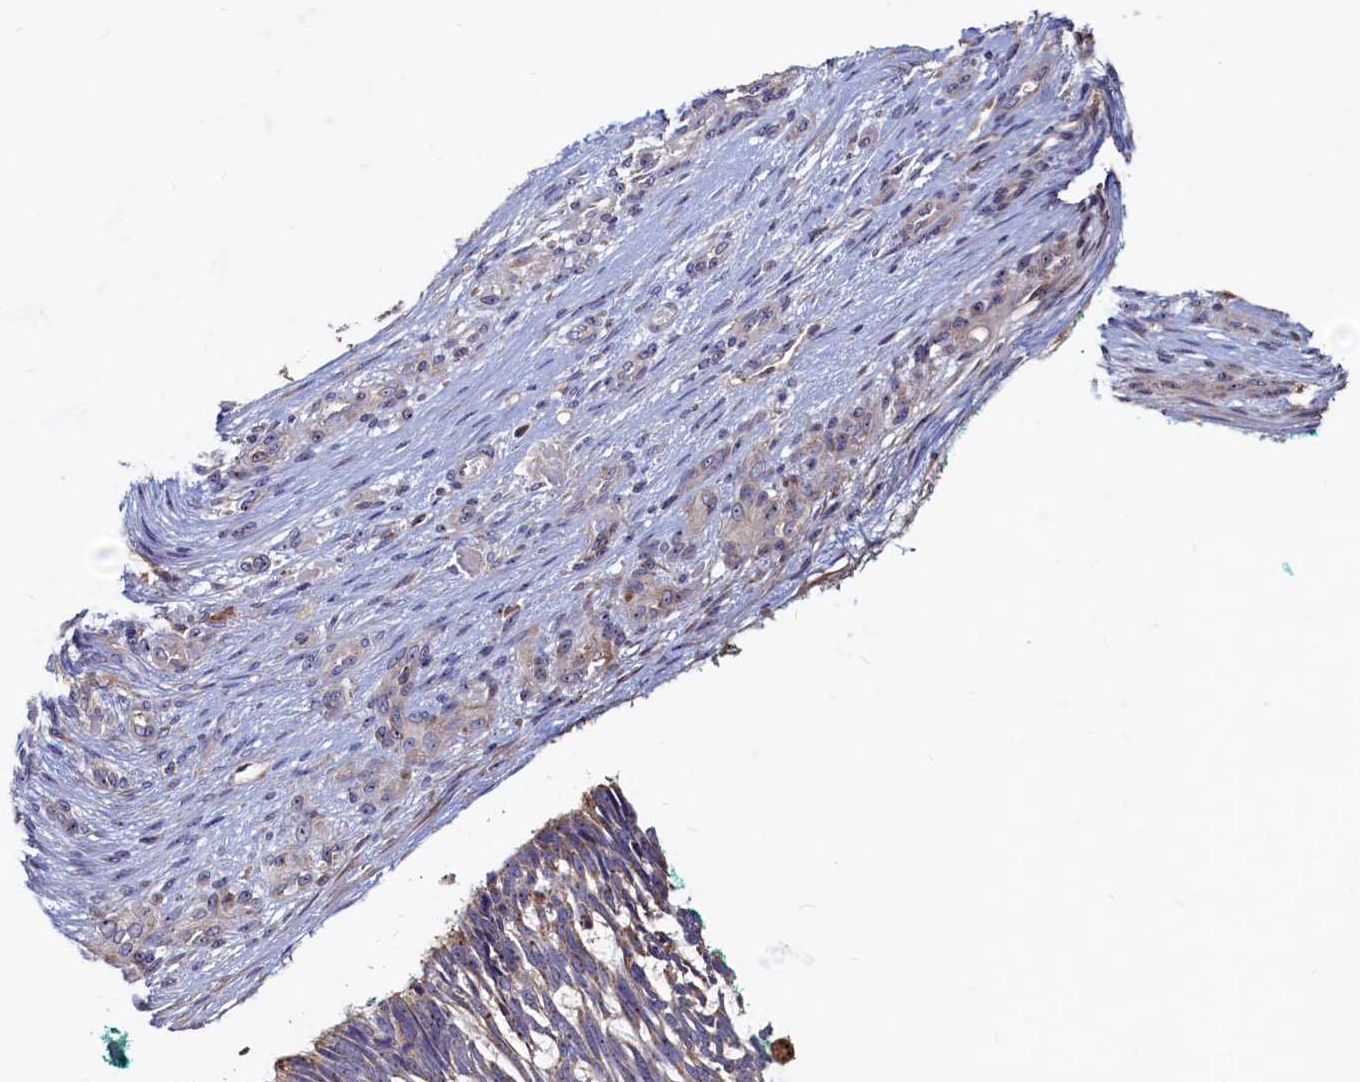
{"staining": {"intensity": "weak", "quantity": "25%-75%", "location": "cytoplasmic/membranous,nuclear"}, "tissue": "skin cancer", "cell_type": "Tumor cells", "image_type": "cancer", "snomed": [{"axis": "morphology", "description": "Basal cell carcinoma"}, {"axis": "topography", "description": "Skin"}], "caption": "The histopathology image shows immunohistochemical staining of skin cancer (basal cell carcinoma). There is weak cytoplasmic/membranous and nuclear staining is identified in approximately 25%-75% of tumor cells.", "gene": "RGS7BP", "patient": {"sex": "male", "age": 88}}